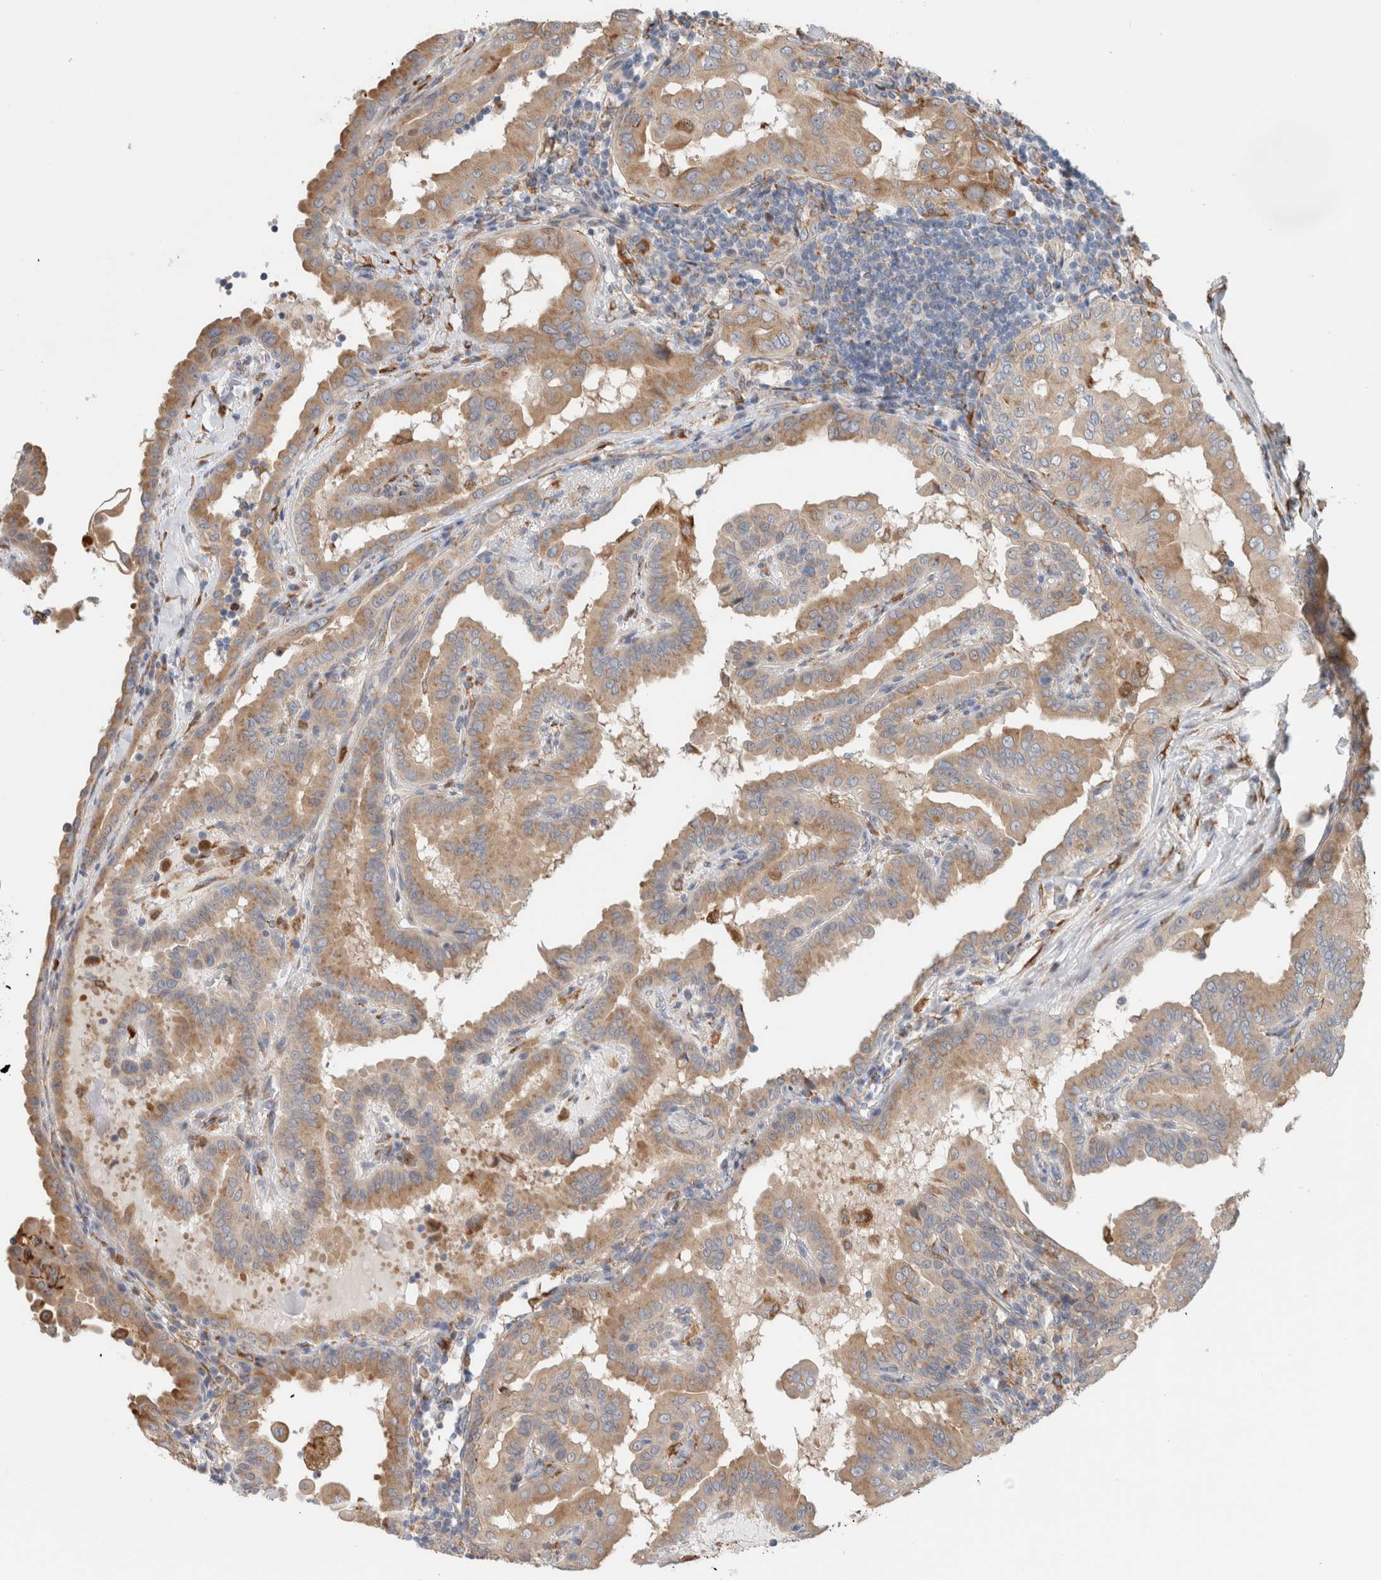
{"staining": {"intensity": "weak", "quantity": ">75%", "location": "cytoplasmic/membranous"}, "tissue": "thyroid cancer", "cell_type": "Tumor cells", "image_type": "cancer", "snomed": [{"axis": "morphology", "description": "Papillary adenocarcinoma, NOS"}, {"axis": "topography", "description": "Thyroid gland"}], "caption": "Immunohistochemistry (DAB (3,3'-diaminobenzidine)) staining of human thyroid papillary adenocarcinoma exhibits weak cytoplasmic/membranous protein staining in about >75% of tumor cells. The staining was performed using DAB (3,3'-diaminobenzidine), with brown indicating positive protein expression. Nuclei are stained blue with hematoxylin.", "gene": "P4HA1", "patient": {"sex": "male", "age": 33}}